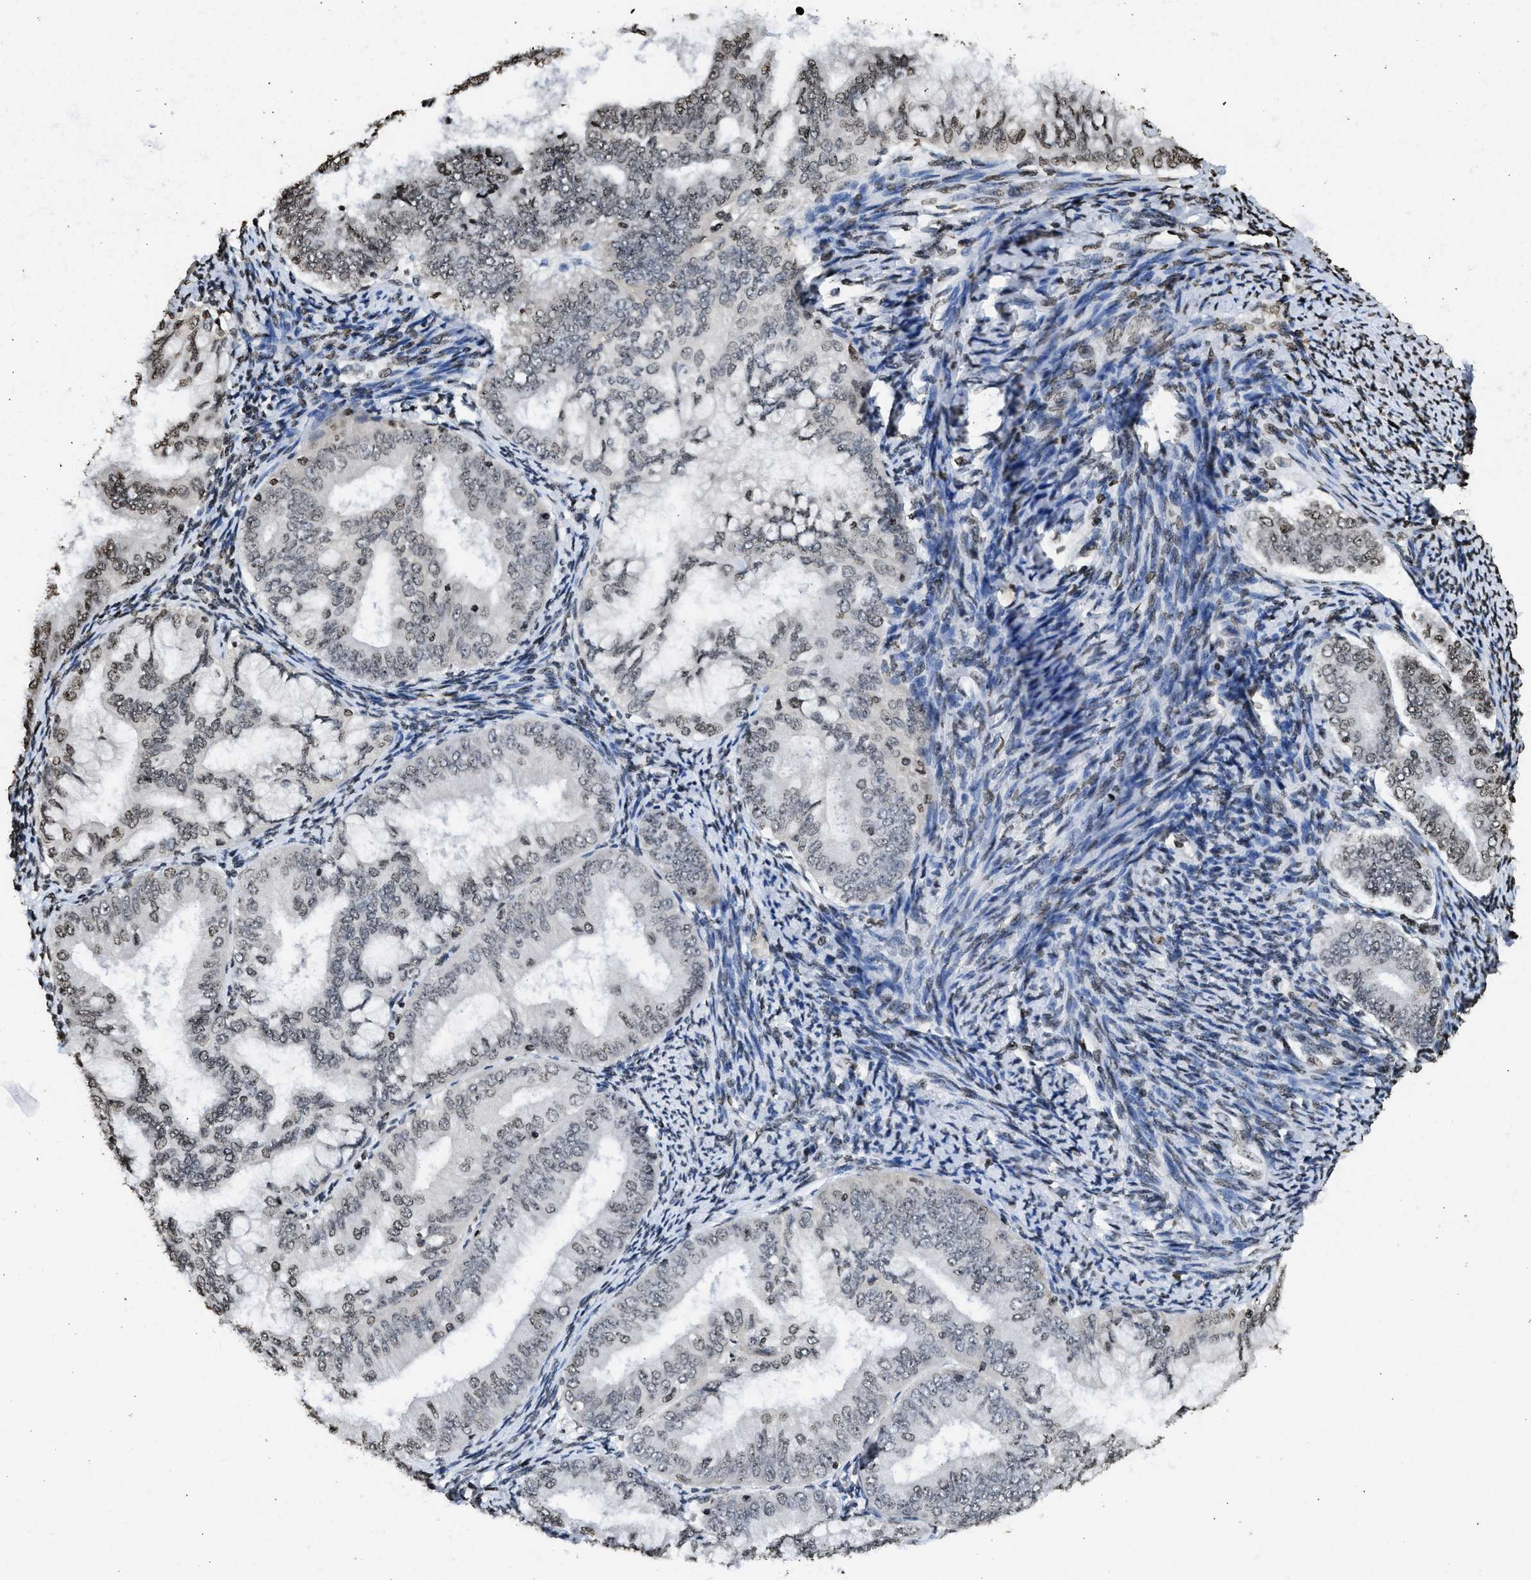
{"staining": {"intensity": "weak", "quantity": ">75%", "location": "nuclear"}, "tissue": "endometrial cancer", "cell_type": "Tumor cells", "image_type": "cancer", "snomed": [{"axis": "morphology", "description": "Adenocarcinoma, NOS"}, {"axis": "topography", "description": "Endometrium"}], "caption": "A brown stain shows weak nuclear positivity of a protein in human endometrial cancer (adenocarcinoma) tumor cells.", "gene": "RRAGC", "patient": {"sex": "female", "age": 63}}